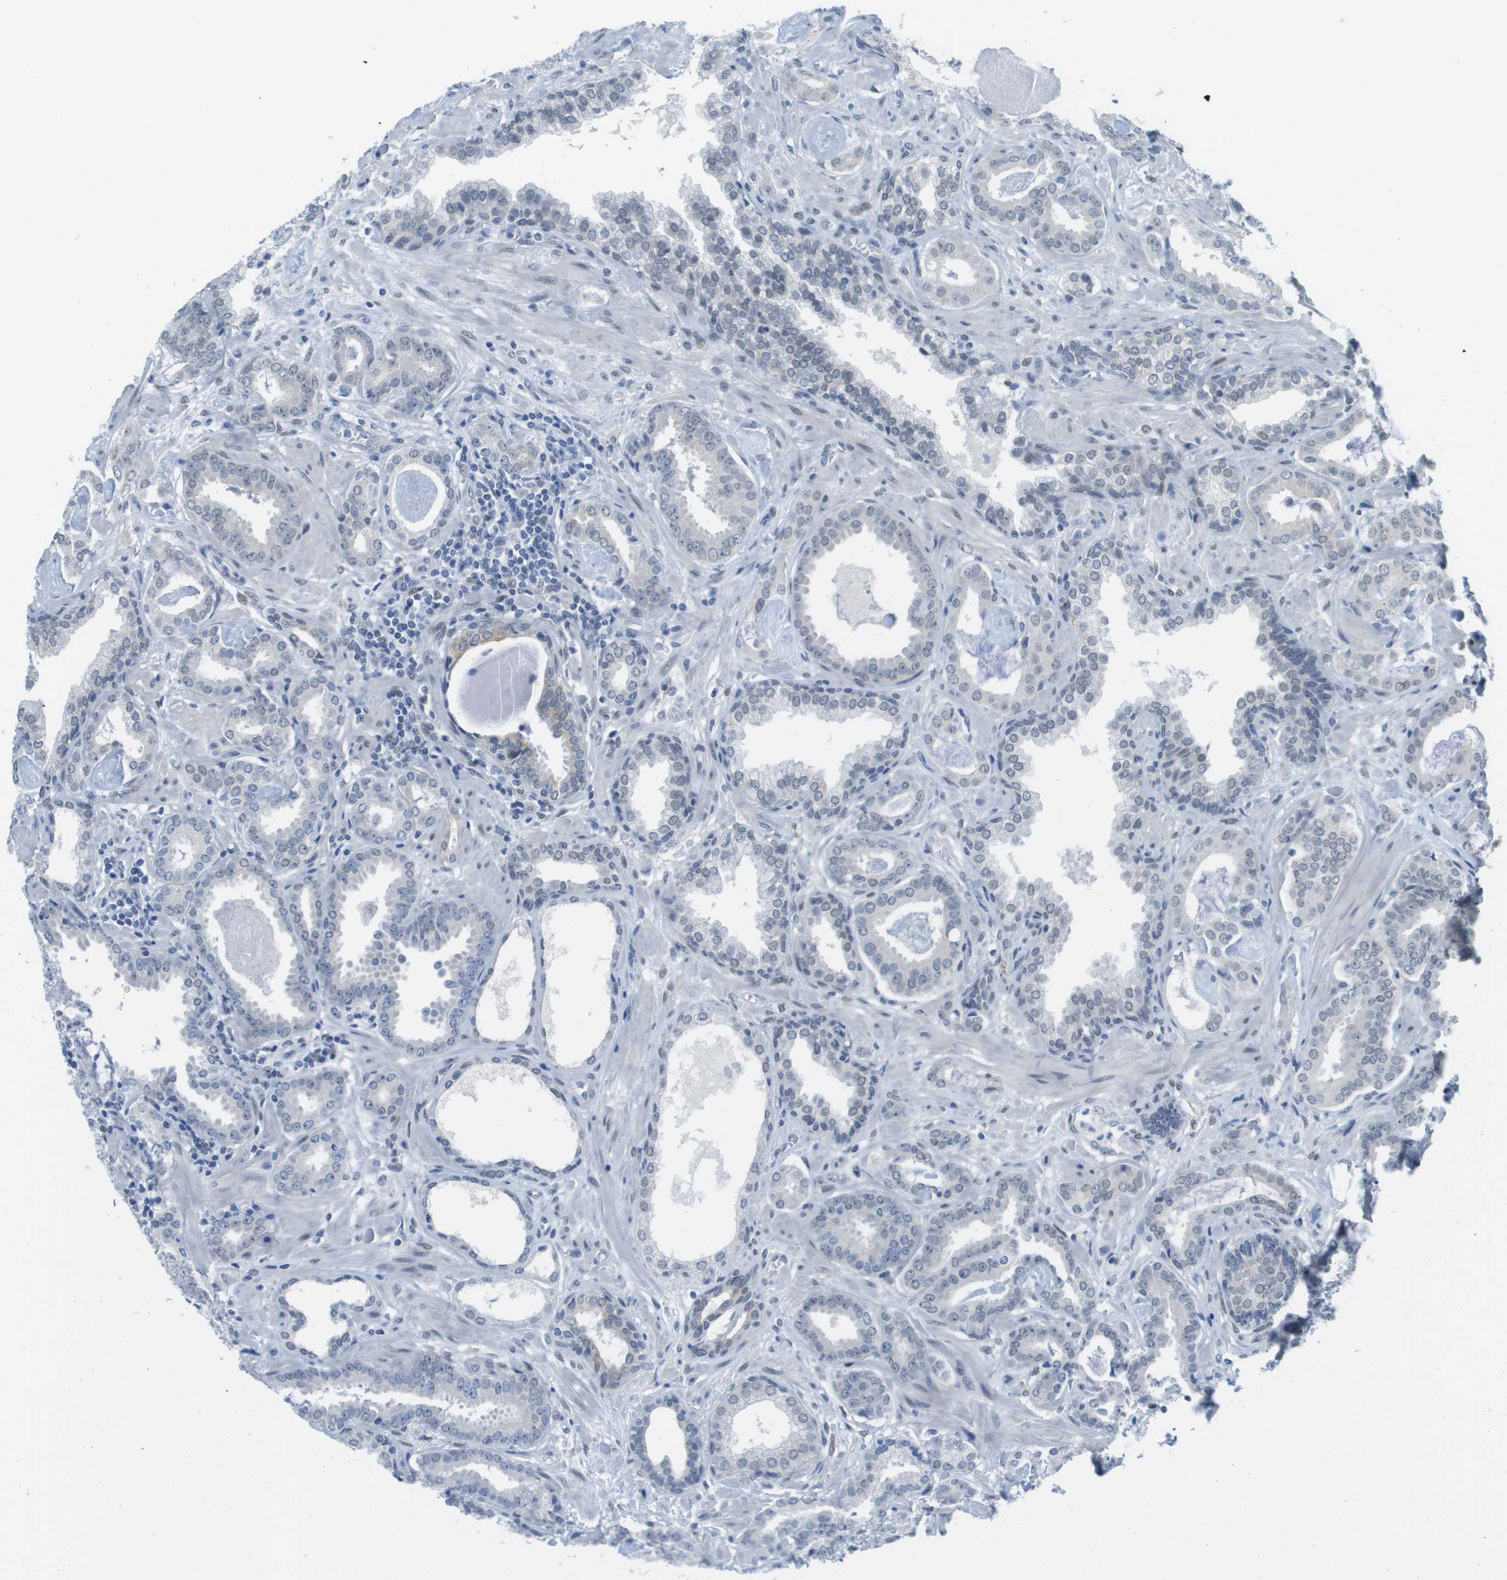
{"staining": {"intensity": "negative", "quantity": "none", "location": "none"}, "tissue": "prostate cancer", "cell_type": "Tumor cells", "image_type": "cancer", "snomed": [{"axis": "morphology", "description": "Adenocarcinoma, Low grade"}, {"axis": "topography", "description": "Prostate"}], "caption": "Immunohistochemistry of human prostate cancer (adenocarcinoma (low-grade)) demonstrates no staining in tumor cells.", "gene": "ARID1B", "patient": {"sex": "male", "age": 53}}